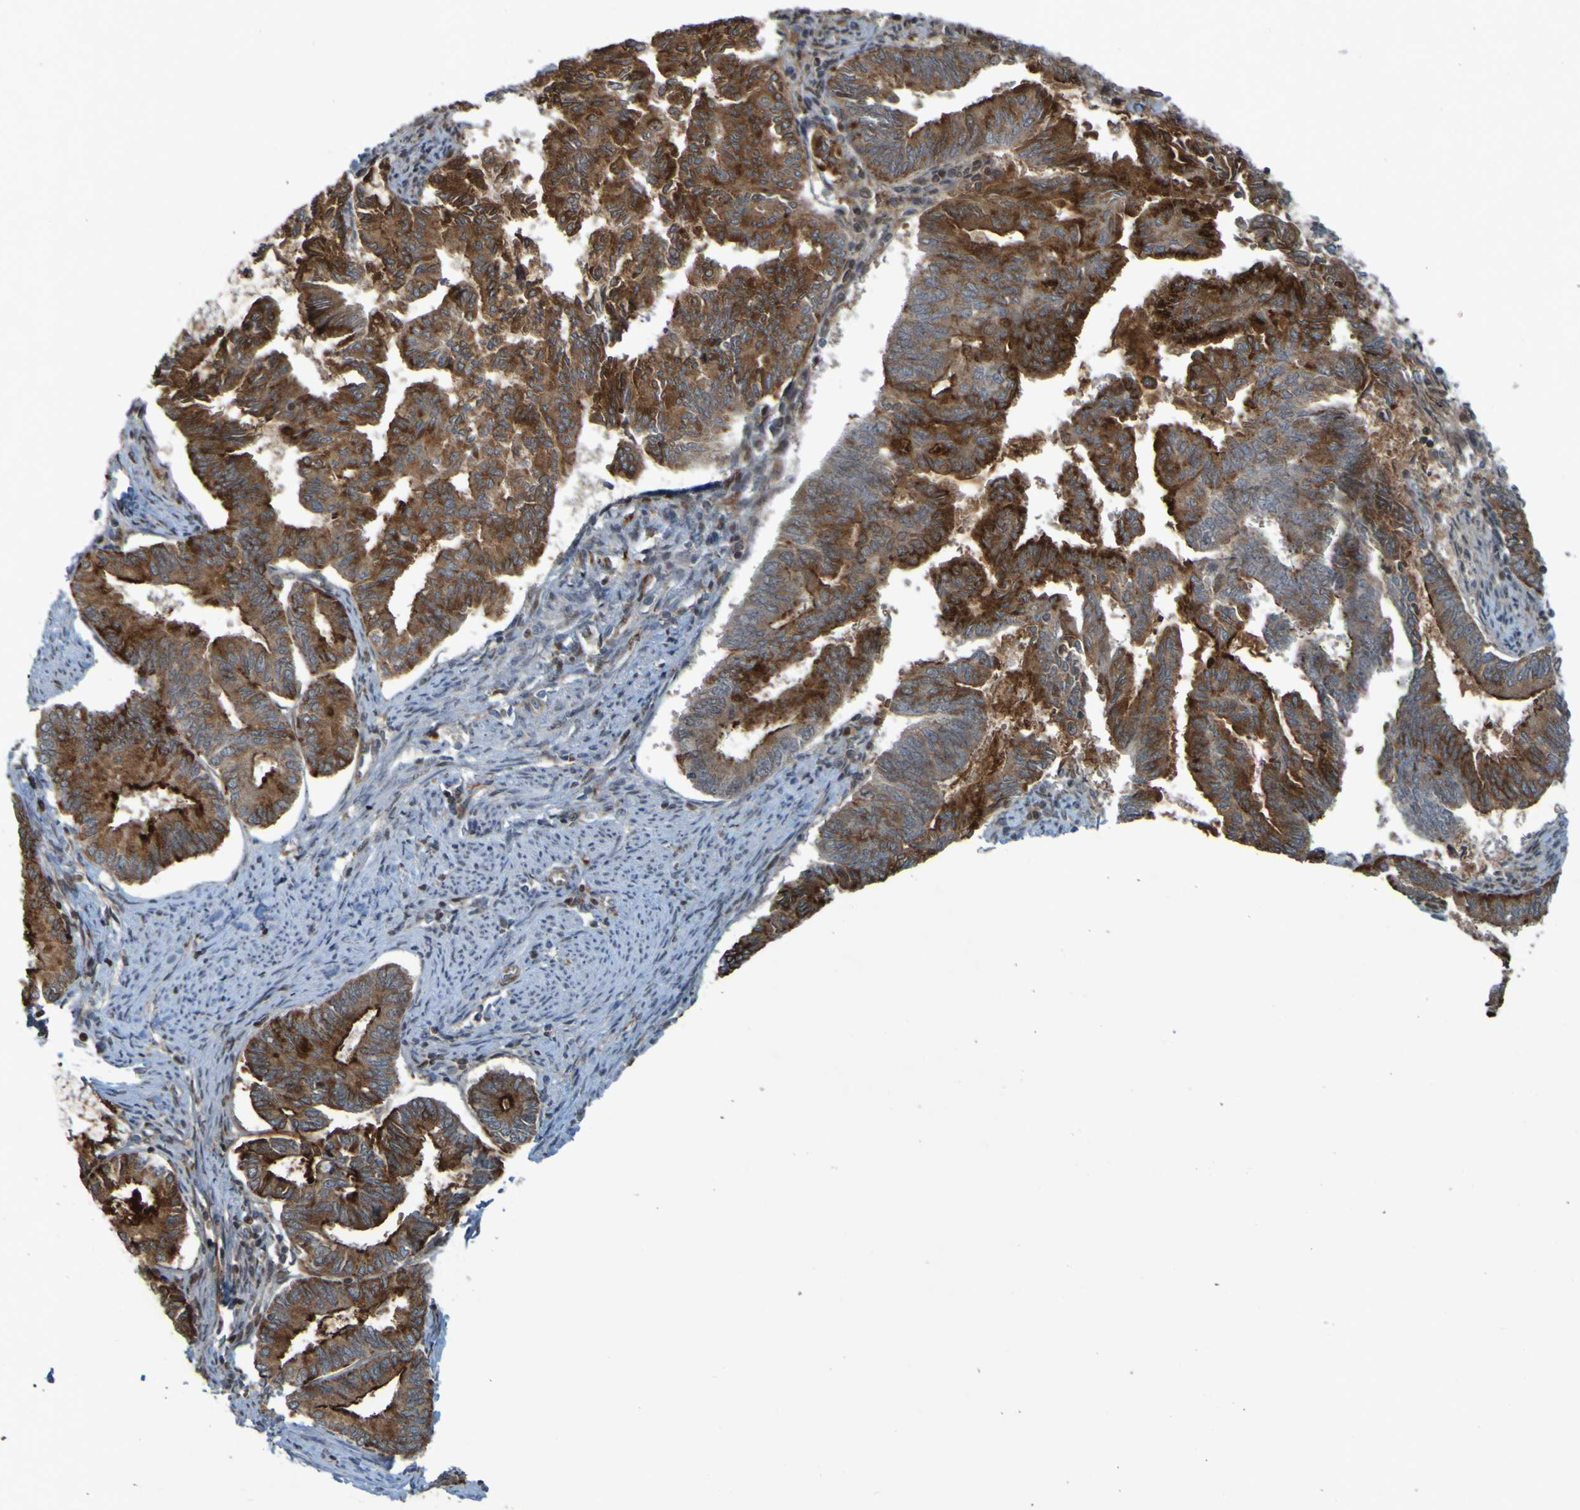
{"staining": {"intensity": "strong", "quantity": ">75%", "location": "cytoplasmic/membranous"}, "tissue": "endometrial cancer", "cell_type": "Tumor cells", "image_type": "cancer", "snomed": [{"axis": "morphology", "description": "Adenocarcinoma, NOS"}, {"axis": "topography", "description": "Endometrium"}], "caption": "A micrograph of human endometrial adenocarcinoma stained for a protein demonstrates strong cytoplasmic/membranous brown staining in tumor cells. Immunohistochemistry (ihc) stains the protein of interest in brown and the nuclei are stained blue.", "gene": "GUCY1A1", "patient": {"sex": "female", "age": 86}}